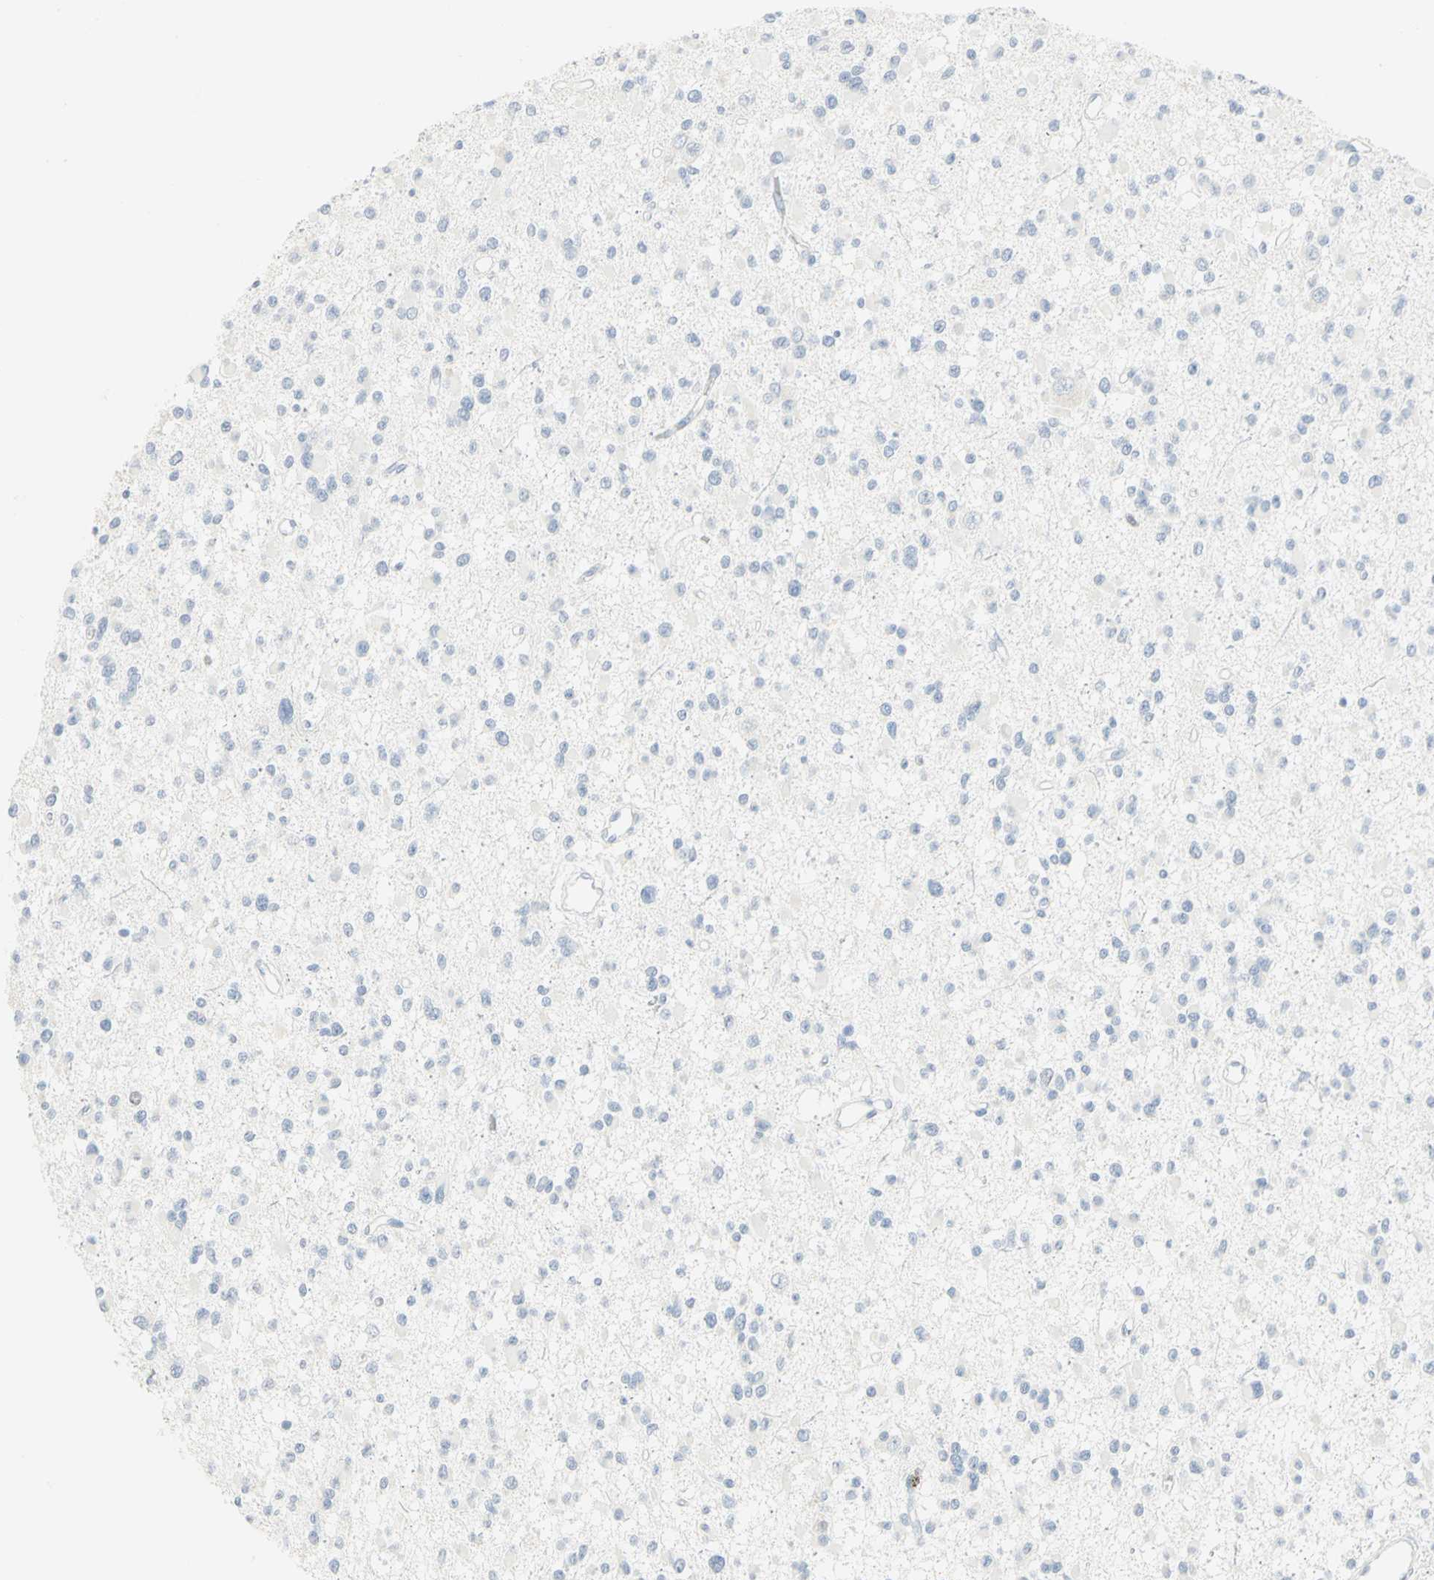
{"staining": {"intensity": "negative", "quantity": "none", "location": "none"}, "tissue": "glioma", "cell_type": "Tumor cells", "image_type": "cancer", "snomed": [{"axis": "morphology", "description": "Glioma, malignant, Low grade"}, {"axis": "topography", "description": "Brain"}], "caption": "Glioma stained for a protein using IHC reveals no staining tumor cells.", "gene": "HELLS", "patient": {"sex": "female", "age": 22}}